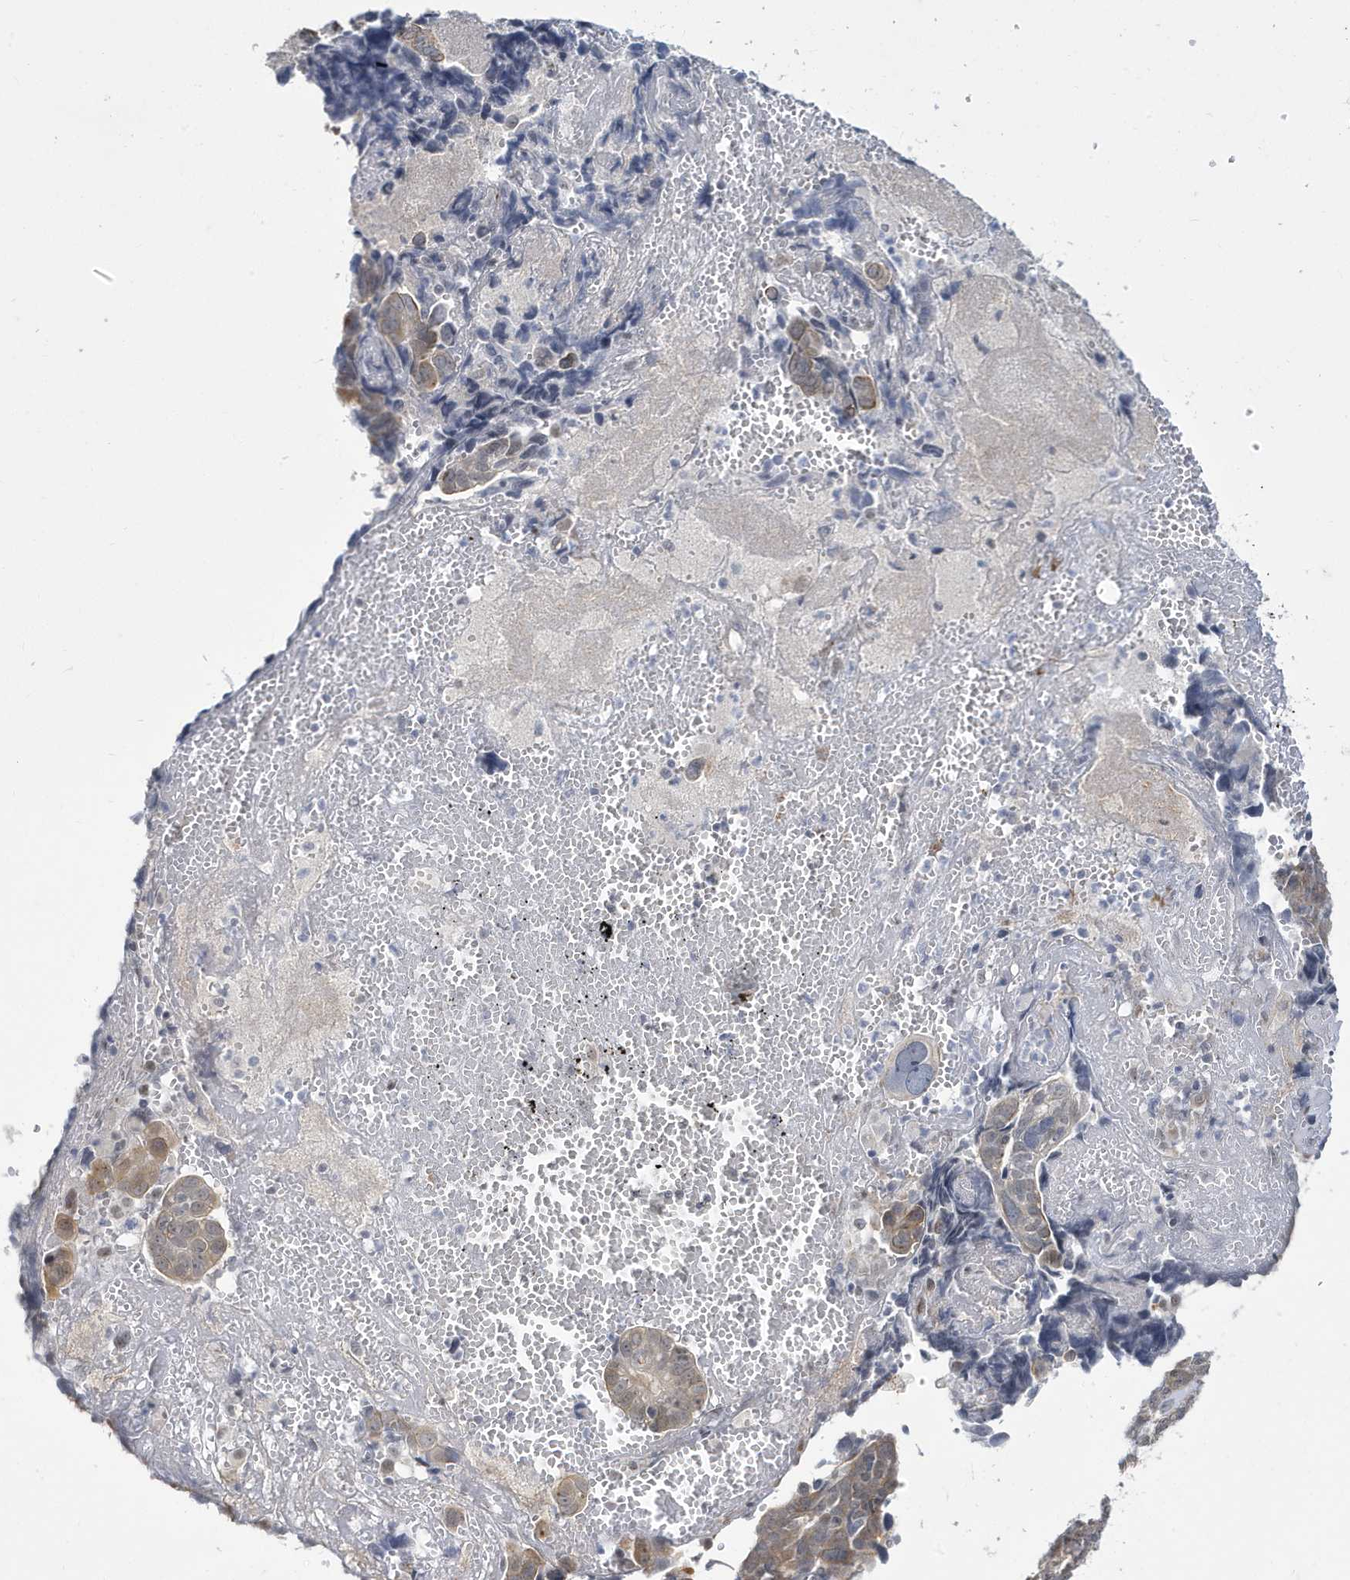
{"staining": {"intensity": "moderate", "quantity": "<25%", "location": "cytoplasmic/membranous,nuclear"}, "tissue": "ovarian cancer", "cell_type": "Tumor cells", "image_type": "cancer", "snomed": [{"axis": "morphology", "description": "Cystadenocarcinoma, serous, NOS"}, {"axis": "topography", "description": "Ovary"}], "caption": "Immunohistochemistry (IHC) of human ovarian cancer (serous cystadenocarcinoma) shows low levels of moderate cytoplasmic/membranous and nuclear positivity in about <25% of tumor cells.", "gene": "ZNF654", "patient": {"sex": "female", "age": 79}}